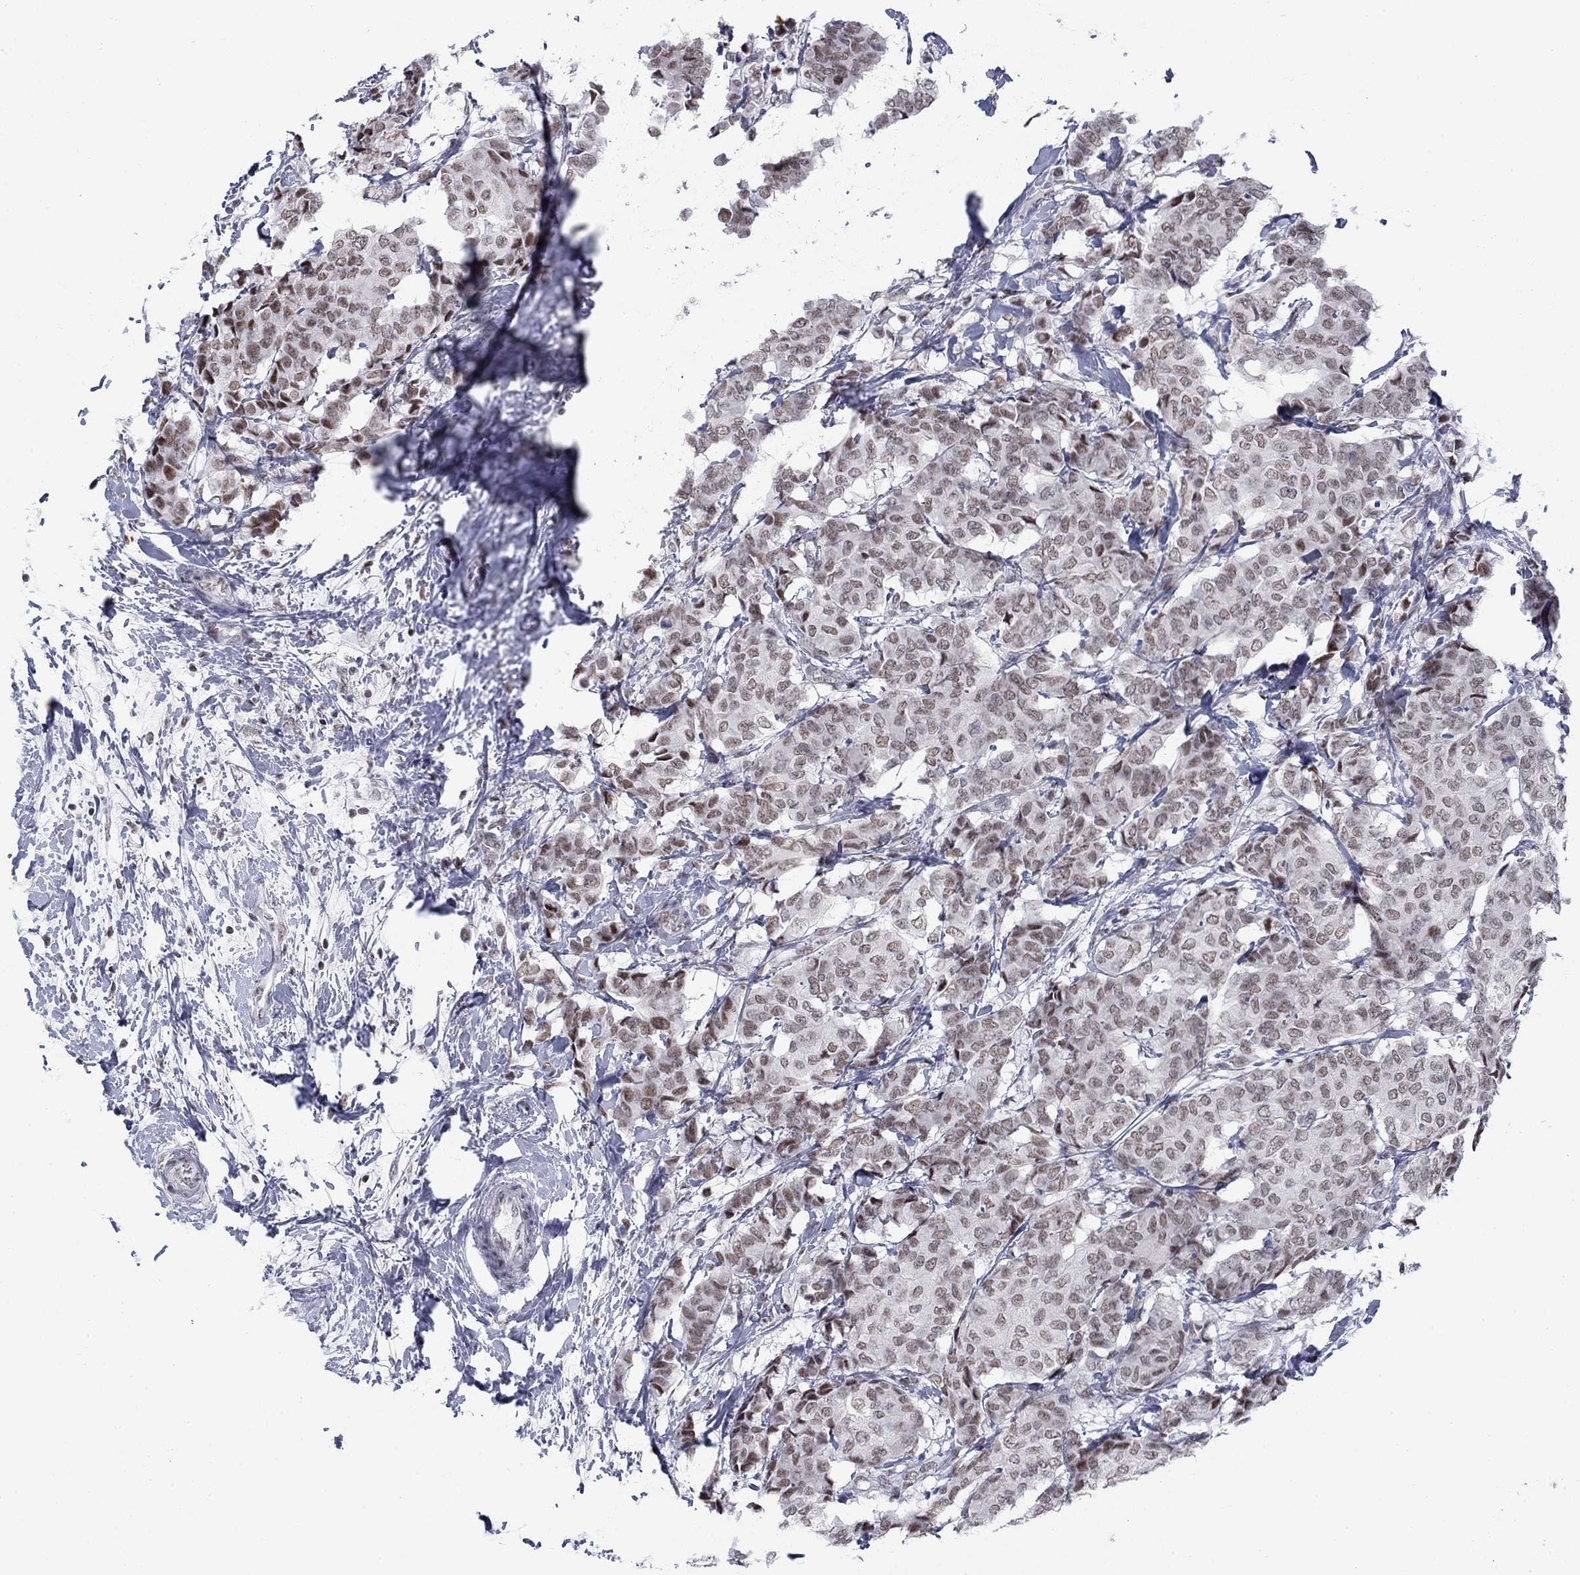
{"staining": {"intensity": "weak", "quantity": "25%-75%", "location": "nuclear"}, "tissue": "breast cancer", "cell_type": "Tumor cells", "image_type": "cancer", "snomed": [{"axis": "morphology", "description": "Duct carcinoma"}, {"axis": "topography", "description": "Breast"}], "caption": "Protein staining by immunohistochemistry demonstrates weak nuclear expression in about 25%-75% of tumor cells in breast cancer (intraductal carcinoma).", "gene": "NPAS3", "patient": {"sex": "female", "age": 75}}